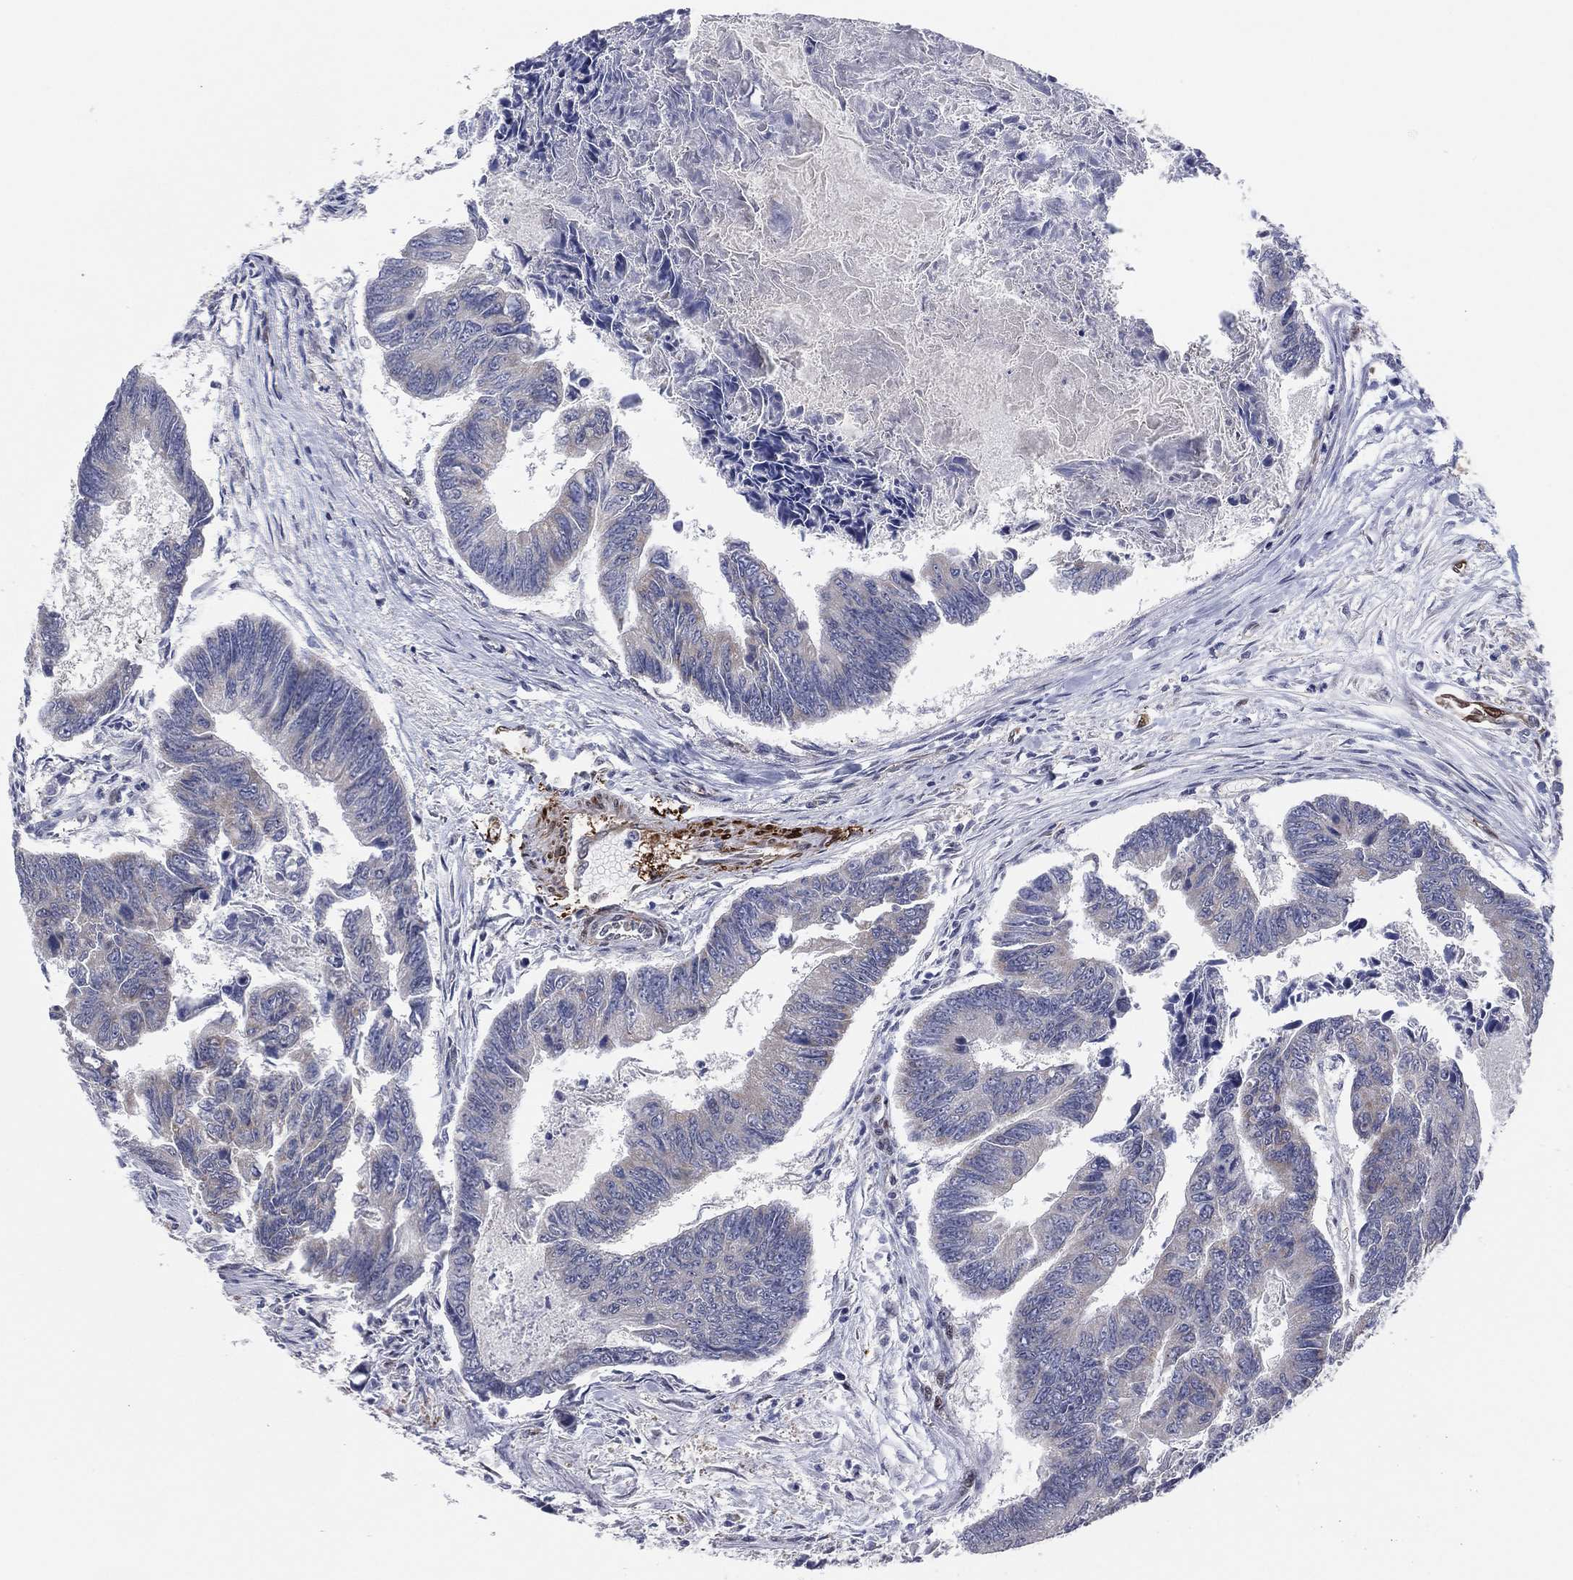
{"staining": {"intensity": "negative", "quantity": "none", "location": "none"}, "tissue": "colorectal cancer", "cell_type": "Tumor cells", "image_type": "cancer", "snomed": [{"axis": "morphology", "description": "Adenocarcinoma, NOS"}, {"axis": "topography", "description": "Colon"}], "caption": "Tumor cells show no significant protein expression in colorectal adenocarcinoma.", "gene": "SNCG", "patient": {"sex": "female", "age": 65}}